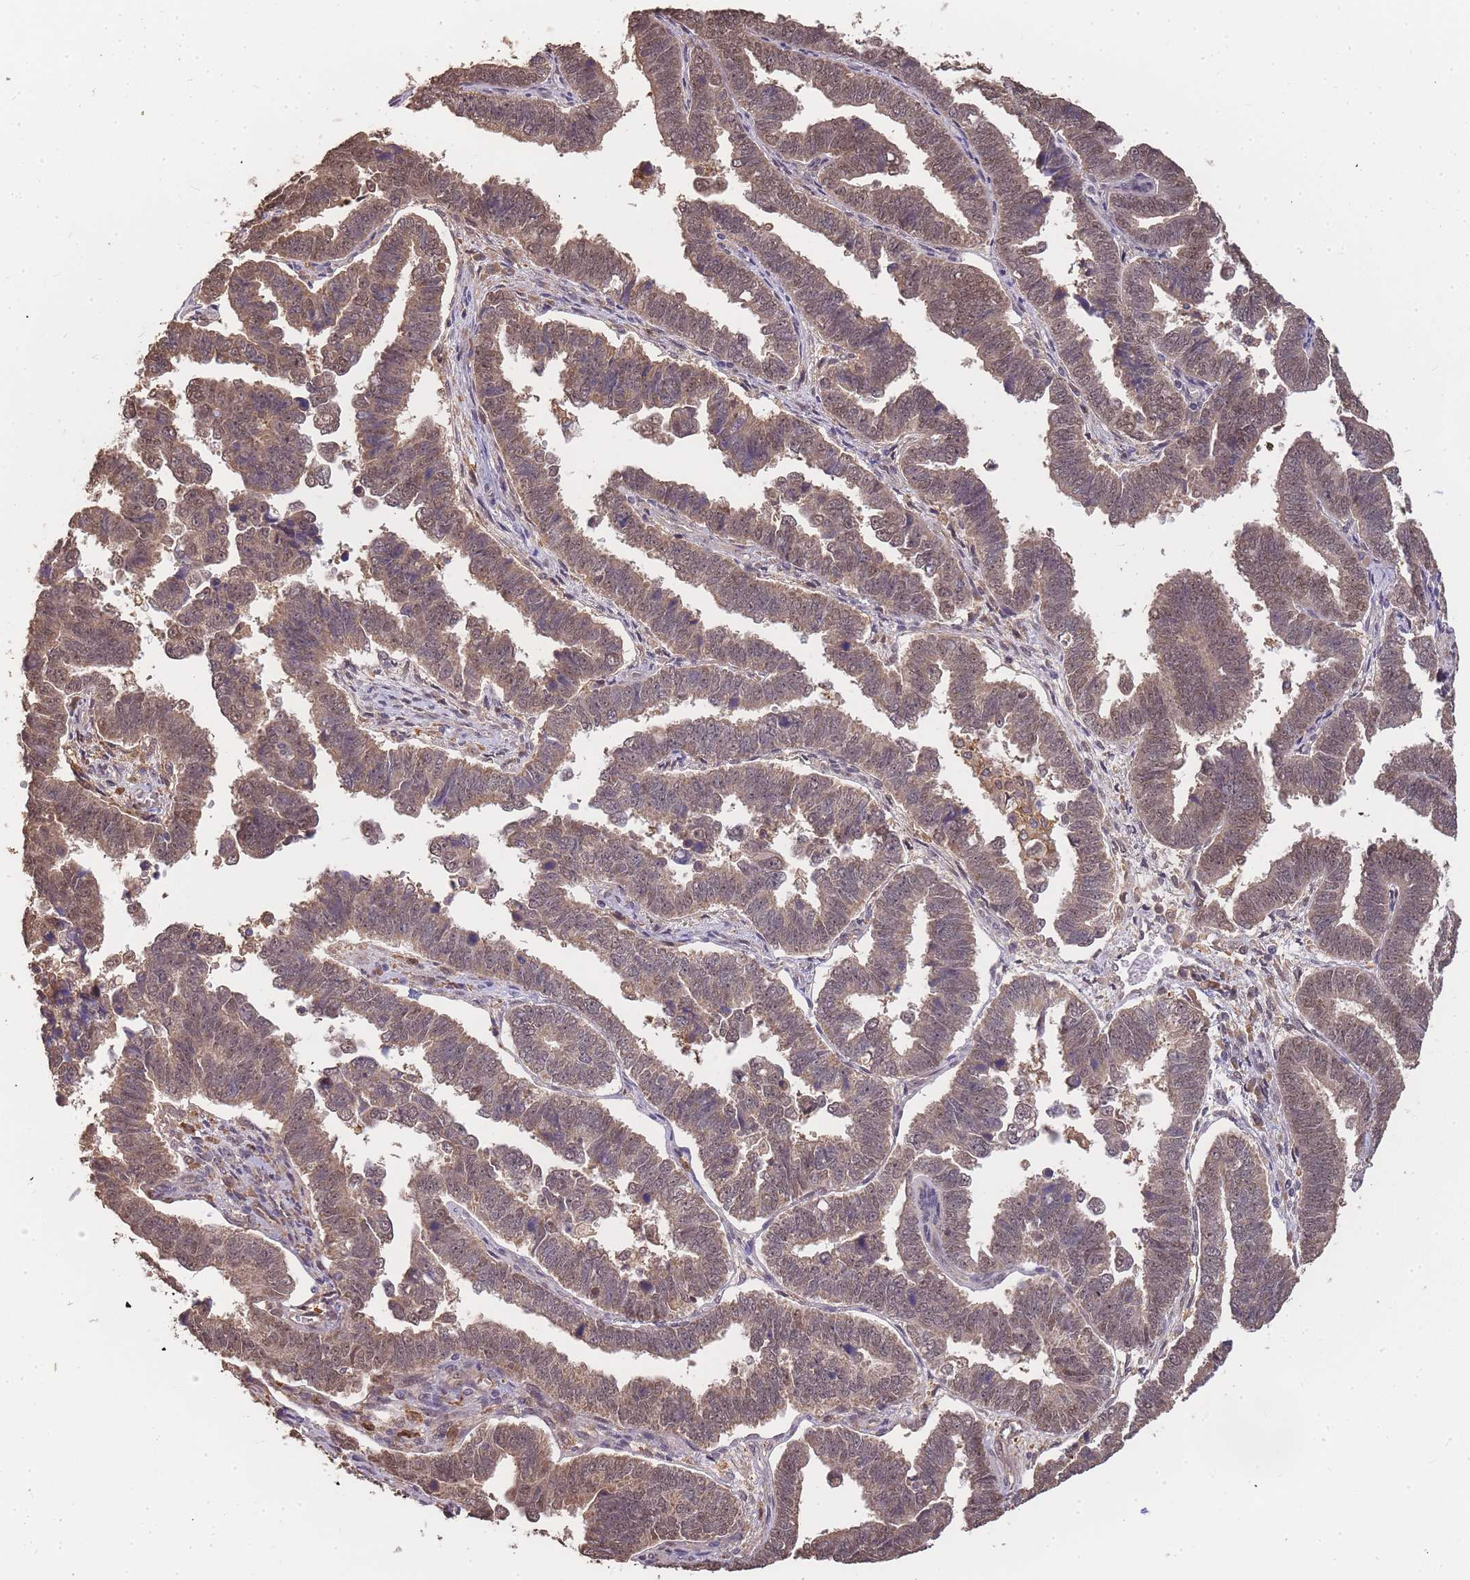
{"staining": {"intensity": "weak", "quantity": "25%-75%", "location": "cytoplasmic/membranous,nuclear"}, "tissue": "endometrial cancer", "cell_type": "Tumor cells", "image_type": "cancer", "snomed": [{"axis": "morphology", "description": "Adenocarcinoma, NOS"}, {"axis": "topography", "description": "Endometrium"}], "caption": "Protein expression analysis of human adenocarcinoma (endometrial) reveals weak cytoplasmic/membranous and nuclear expression in approximately 25%-75% of tumor cells.", "gene": "CDKN2AIPNL", "patient": {"sex": "female", "age": 75}}